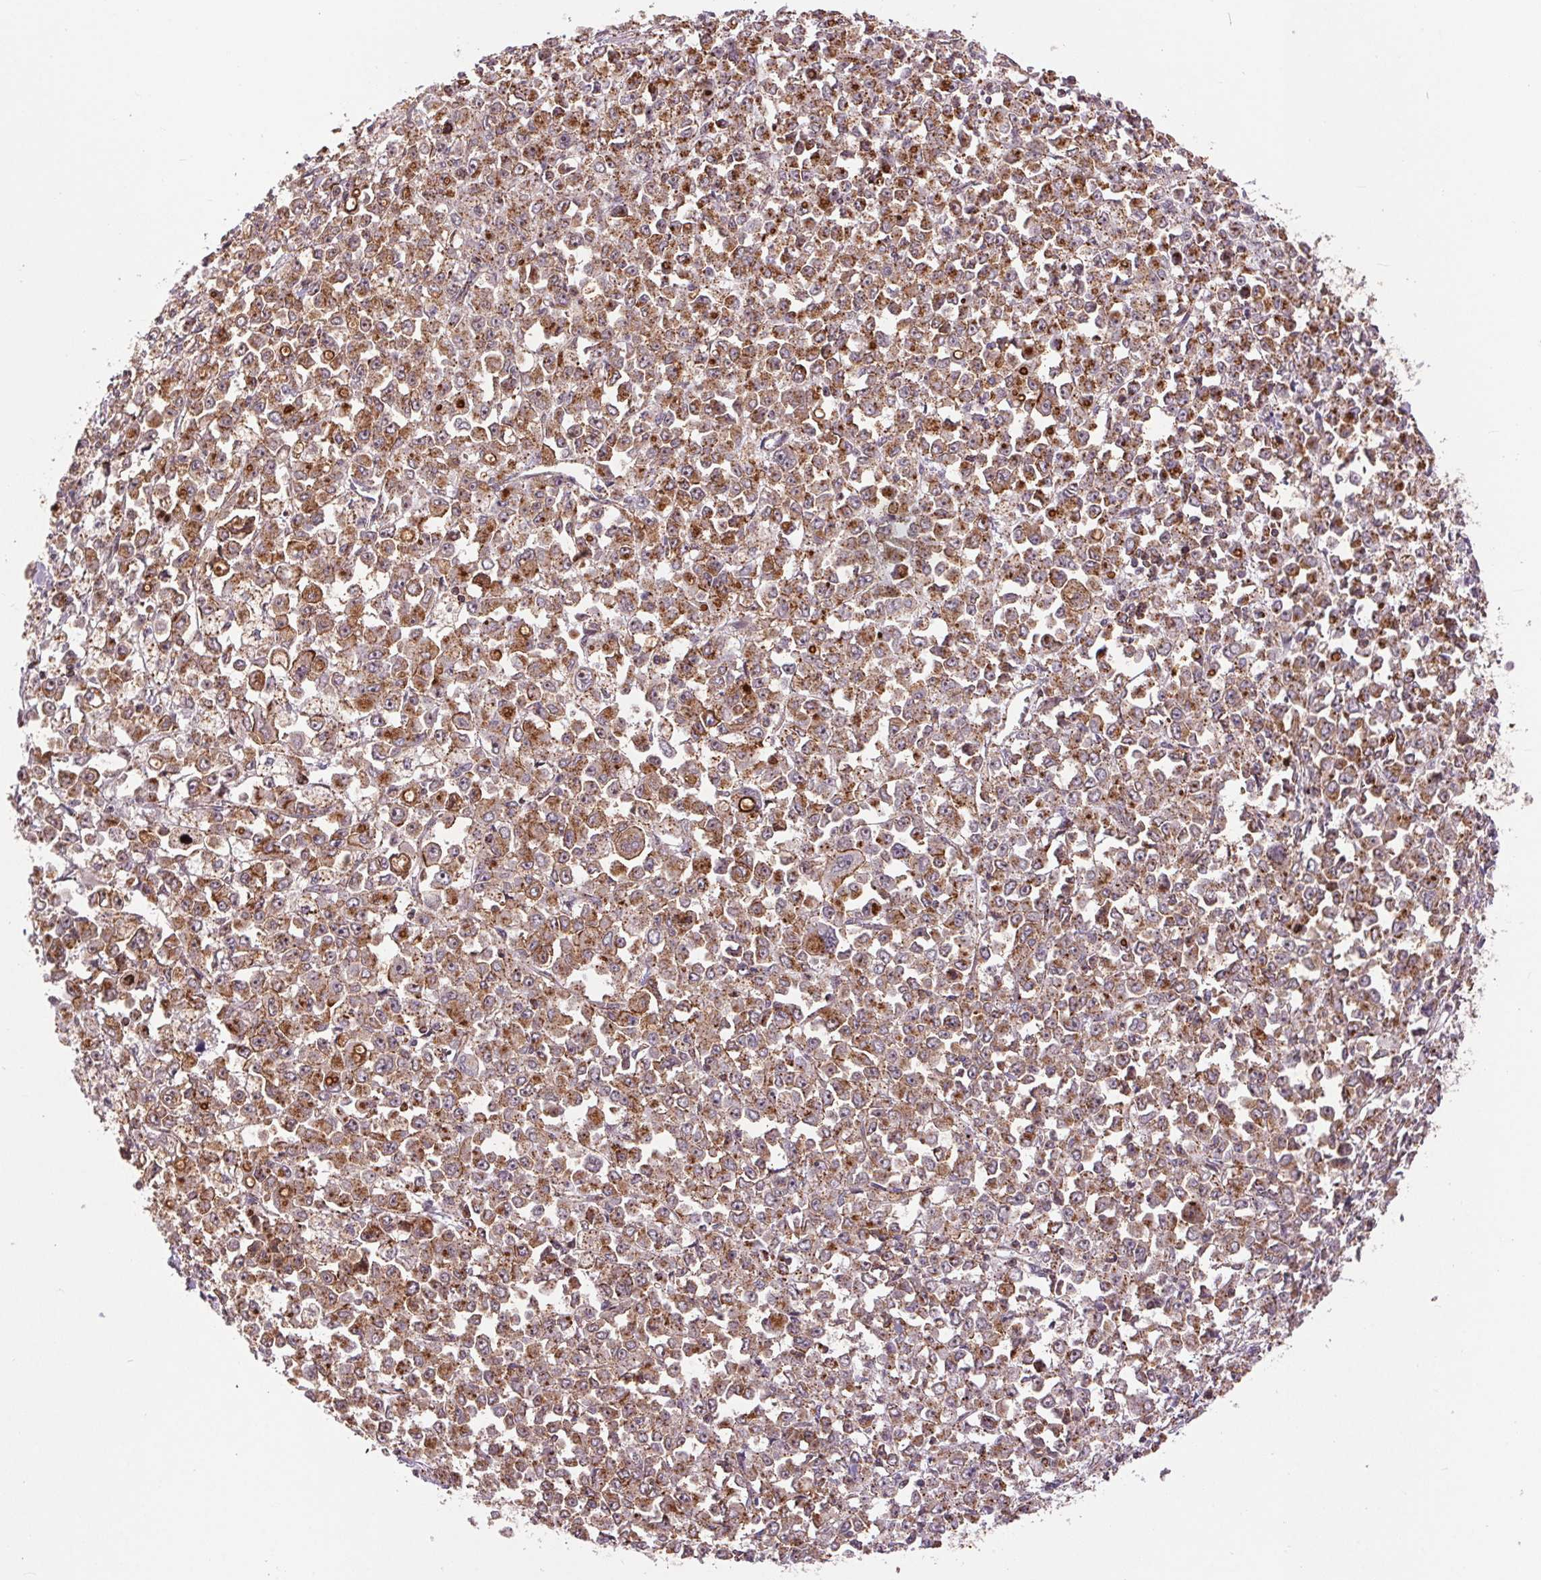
{"staining": {"intensity": "moderate", "quantity": ">75%", "location": "cytoplasmic/membranous"}, "tissue": "stomach cancer", "cell_type": "Tumor cells", "image_type": "cancer", "snomed": [{"axis": "morphology", "description": "Adenocarcinoma, NOS"}, {"axis": "topography", "description": "Stomach, upper"}], "caption": "About >75% of tumor cells in adenocarcinoma (stomach) display moderate cytoplasmic/membranous protein staining as visualized by brown immunohistochemical staining.", "gene": "CHMP4B", "patient": {"sex": "male", "age": 70}}